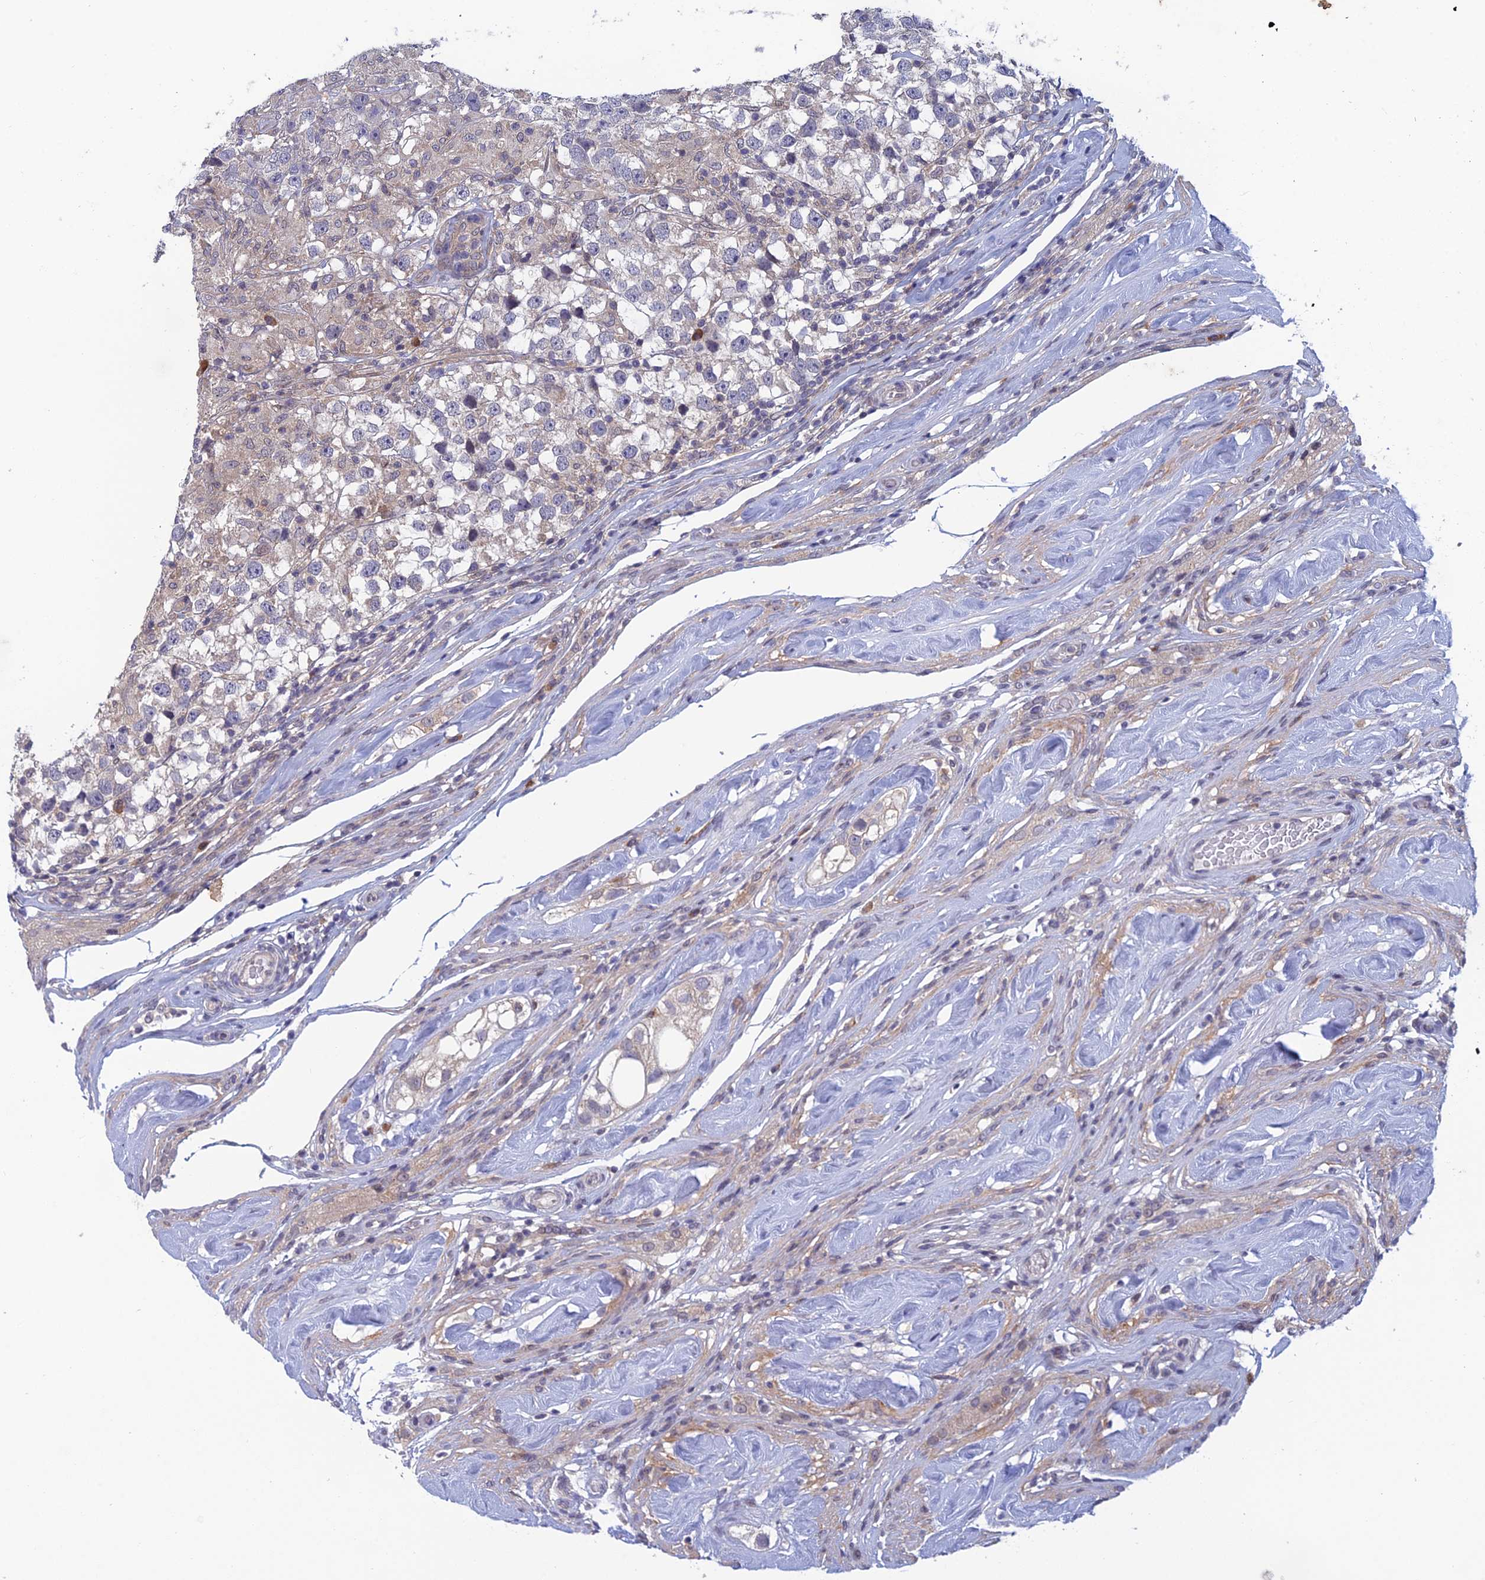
{"staining": {"intensity": "negative", "quantity": "none", "location": "none"}, "tissue": "testis cancer", "cell_type": "Tumor cells", "image_type": "cancer", "snomed": [{"axis": "morphology", "description": "Seminoma, NOS"}, {"axis": "topography", "description": "Testis"}], "caption": "IHC photomicrograph of neoplastic tissue: testis cancer stained with DAB (3,3'-diaminobenzidine) shows no significant protein expression in tumor cells.", "gene": "SRA1", "patient": {"sex": "male", "age": 46}}